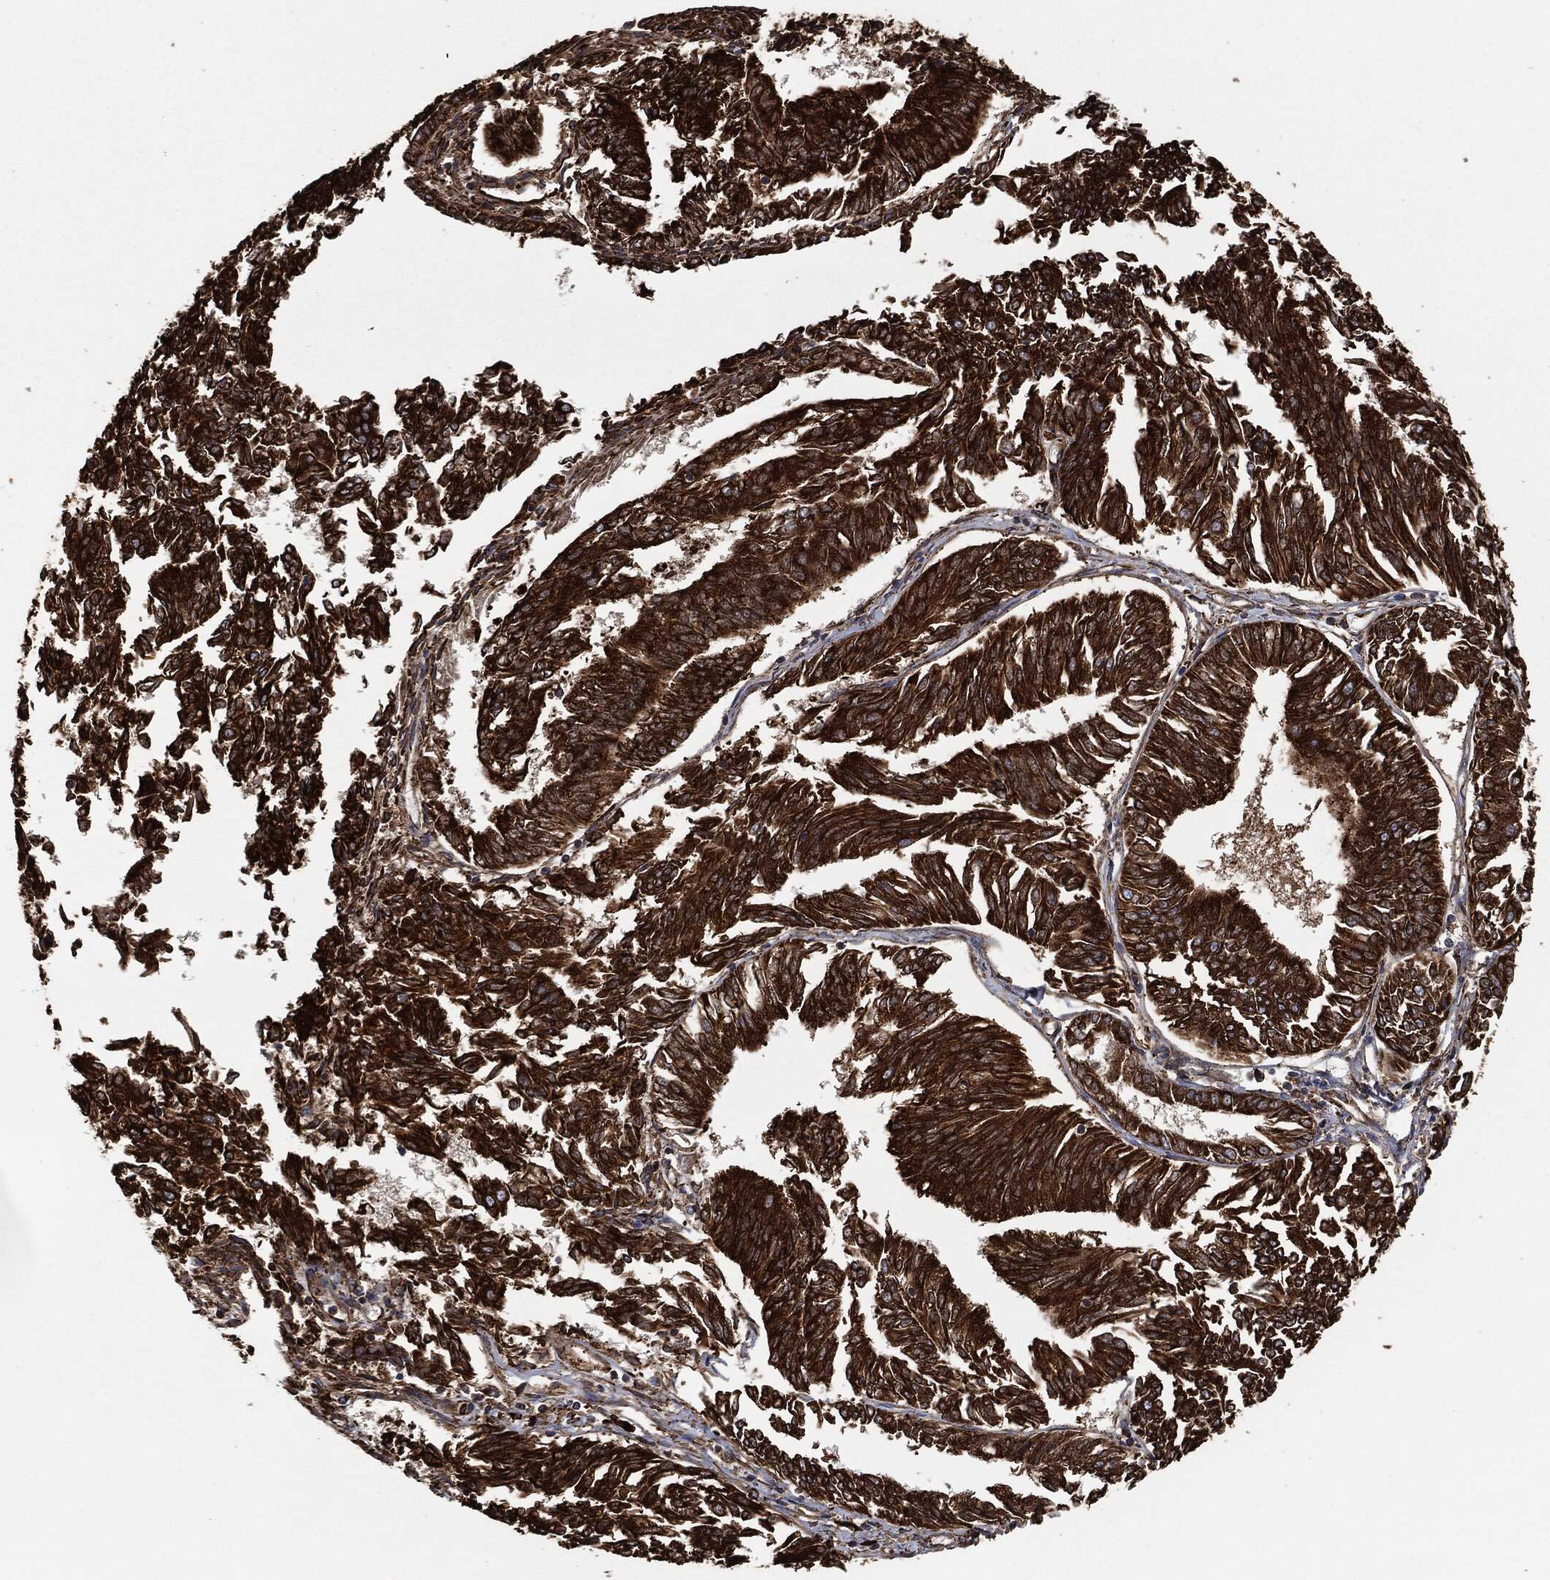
{"staining": {"intensity": "strong", "quantity": ">75%", "location": "cytoplasmic/membranous"}, "tissue": "endometrial cancer", "cell_type": "Tumor cells", "image_type": "cancer", "snomed": [{"axis": "morphology", "description": "Adenocarcinoma, NOS"}, {"axis": "topography", "description": "Endometrium"}], "caption": "A brown stain shows strong cytoplasmic/membranous staining of a protein in human endometrial cancer tumor cells. The protein of interest is shown in brown color, while the nuclei are stained blue.", "gene": "AMFR", "patient": {"sex": "female", "age": 58}}